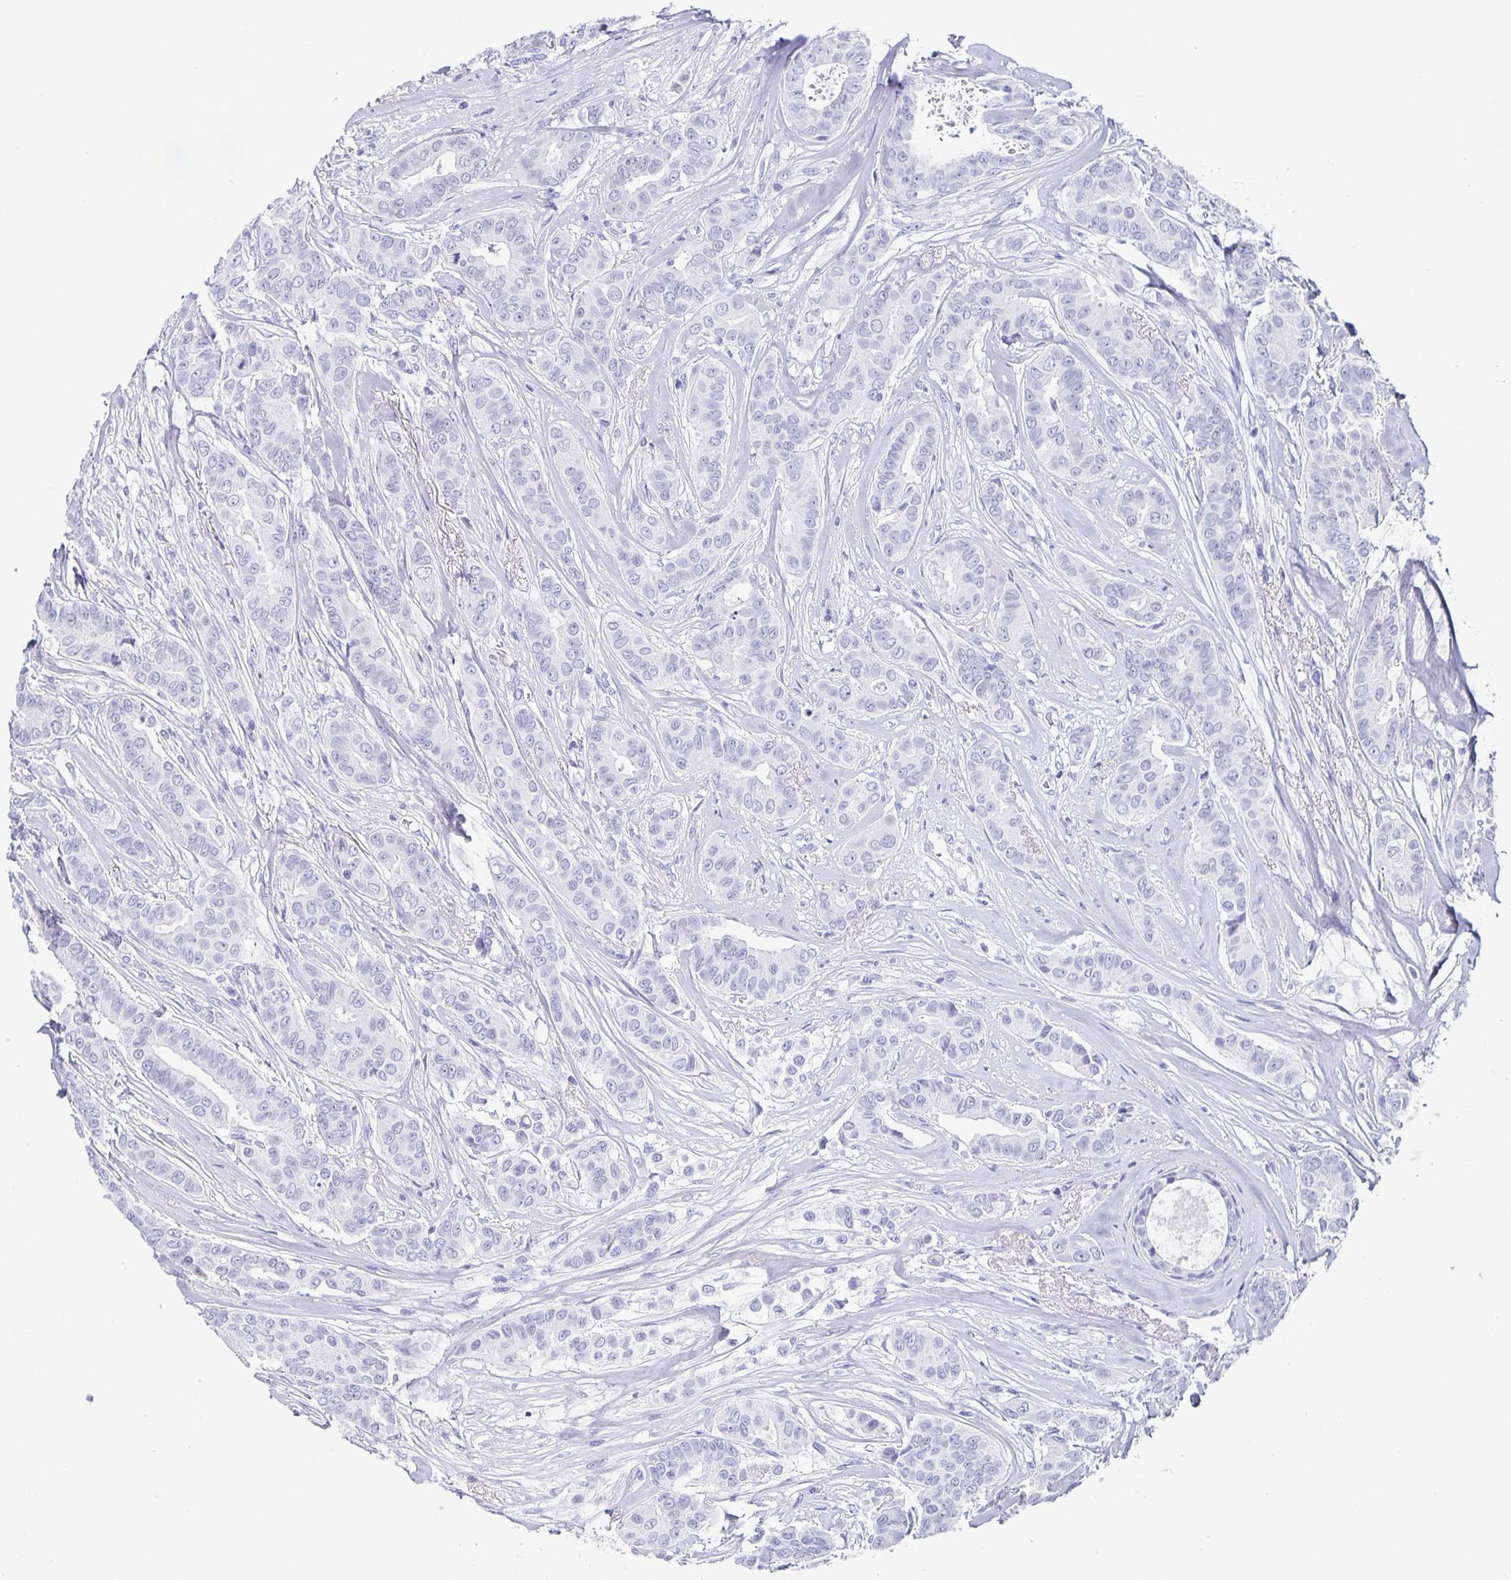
{"staining": {"intensity": "negative", "quantity": "none", "location": "none"}, "tissue": "breast cancer", "cell_type": "Tumor cells", "image_type": "cancer", "snomed": [{"axis": "morphology", "description": "Duct carcinoma"}, {"axis": "topography", "description": "Breast"}], "caption": "This histopathology image is of breast cancer (infiltrating ductal carcinoma) stained with immunohistochemistry to label a protein in brown with the nuclei are counter-stained blue. There is no expression in tumor cells.", "gene": "CHGA", "patient": {"sex": "female", "age": 45}}